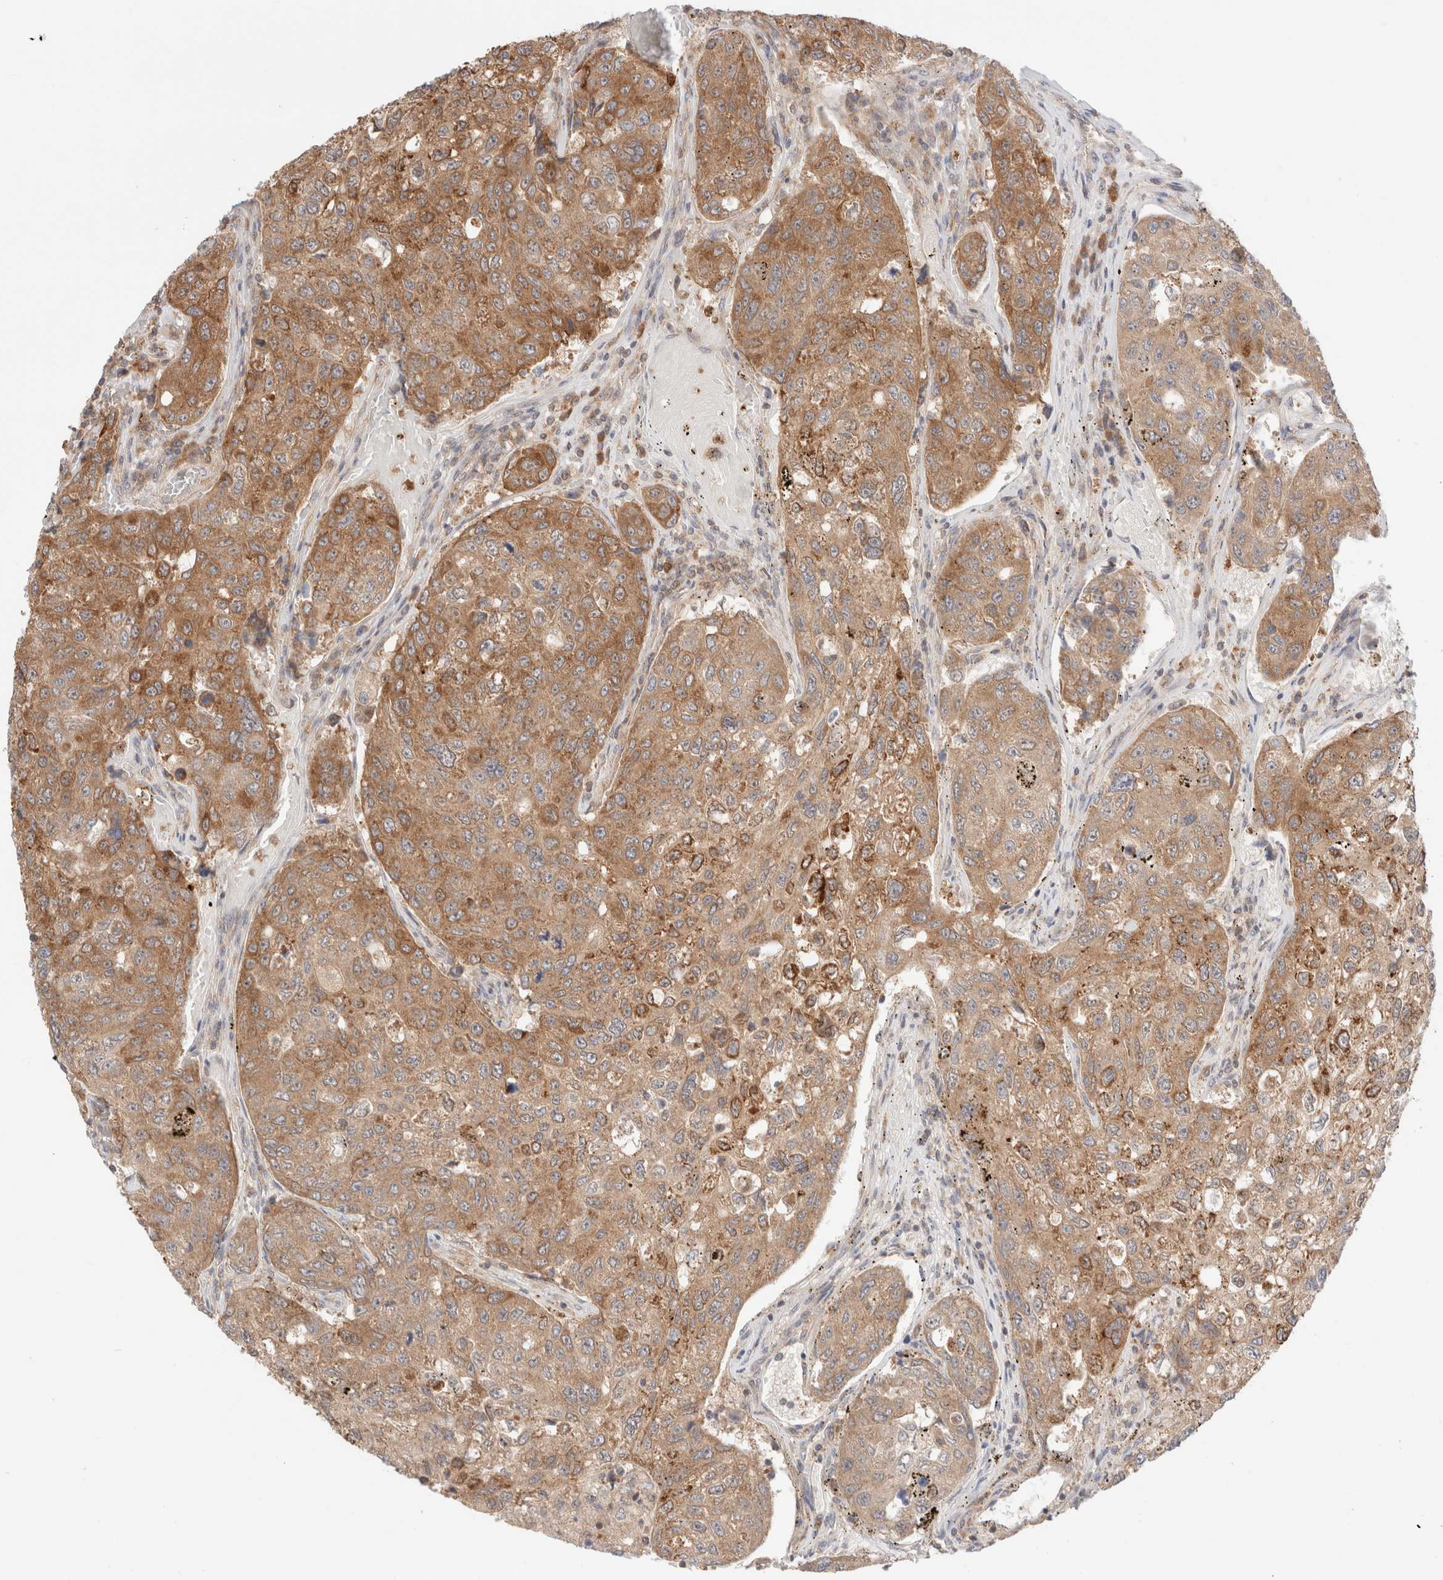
{"staining": {"intensity": "moderate", "quantity": ">75%", "location": "cytoplasmic/membranous"}, "tissue": "urothelial cancer", "cell_type": "Tumor cells", "image_type": "cancer", "snomed": [{"axis": "morphology", "description": "Urothelial carcinoma, High grade"}, {"axis": "topography", "description": "Lymph node"}, {"axis": "topography", "description": "Urinary bladder"}], "caption": "Protein expression analysis of urothelial cancer displays moderate cytoplasmic/membranous positivity in approximately >75% of tumor cells.", "gene": "XKR4", "patient": {"sex": "male", "age": 51}}